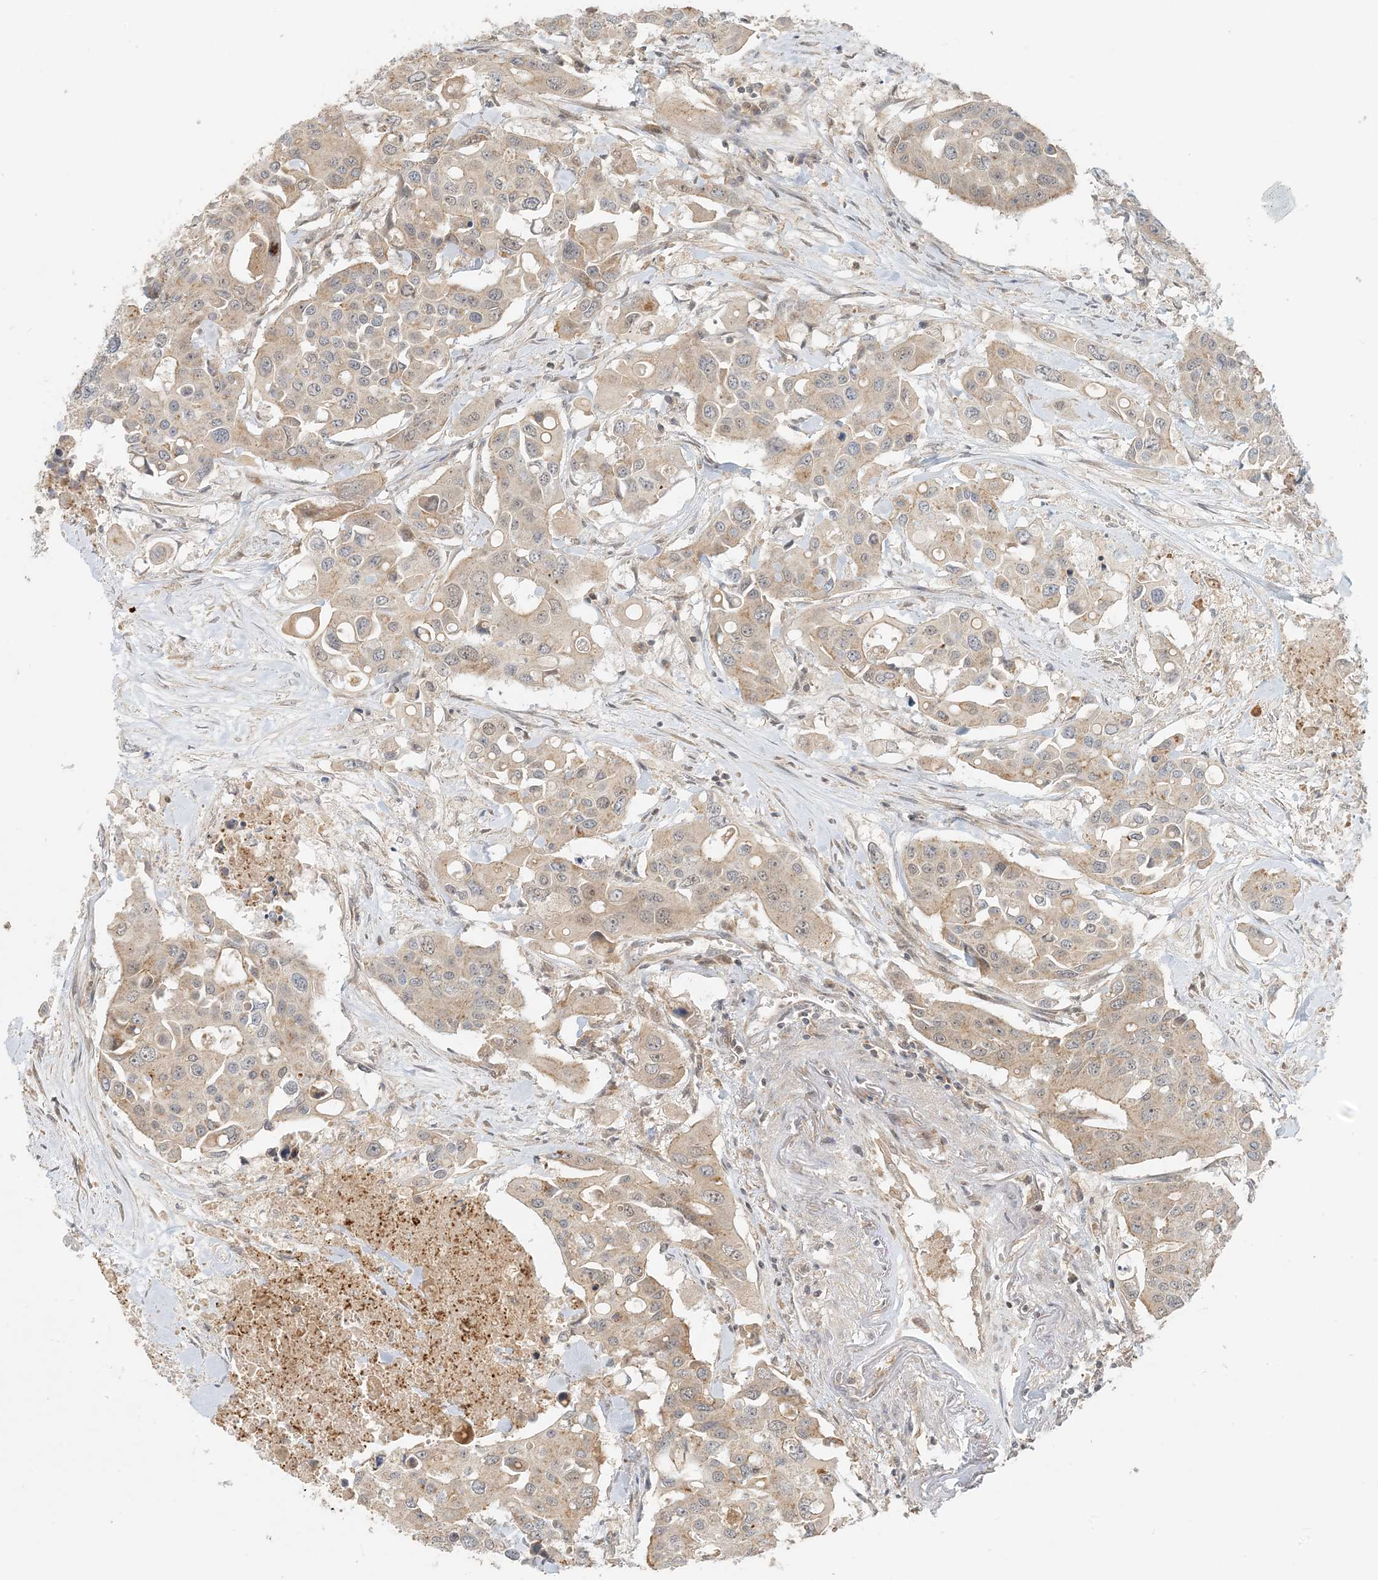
{"staining": {"intensity": "weak", "quantity": "25%-75%", "location": "cytoplasmic/membranous"}, "tissue": "colorectal cancer", "cell_type": "Tumor cells", "image_type": "cancer", "snomed": [{"axis": "morphology", "description": "Adenocarcinoma, NOS"}, {"axis": "topography", "description": "Colon"}], "caption": "There is low levels of weak cytoplasmic/membranous expression in tumor cells of colorectal adenocarcinoma, as demonstrated by immunohistochemical staining (brown color).", "gene": "OBI1", "patient": {"sex": "male", "age": 77}}